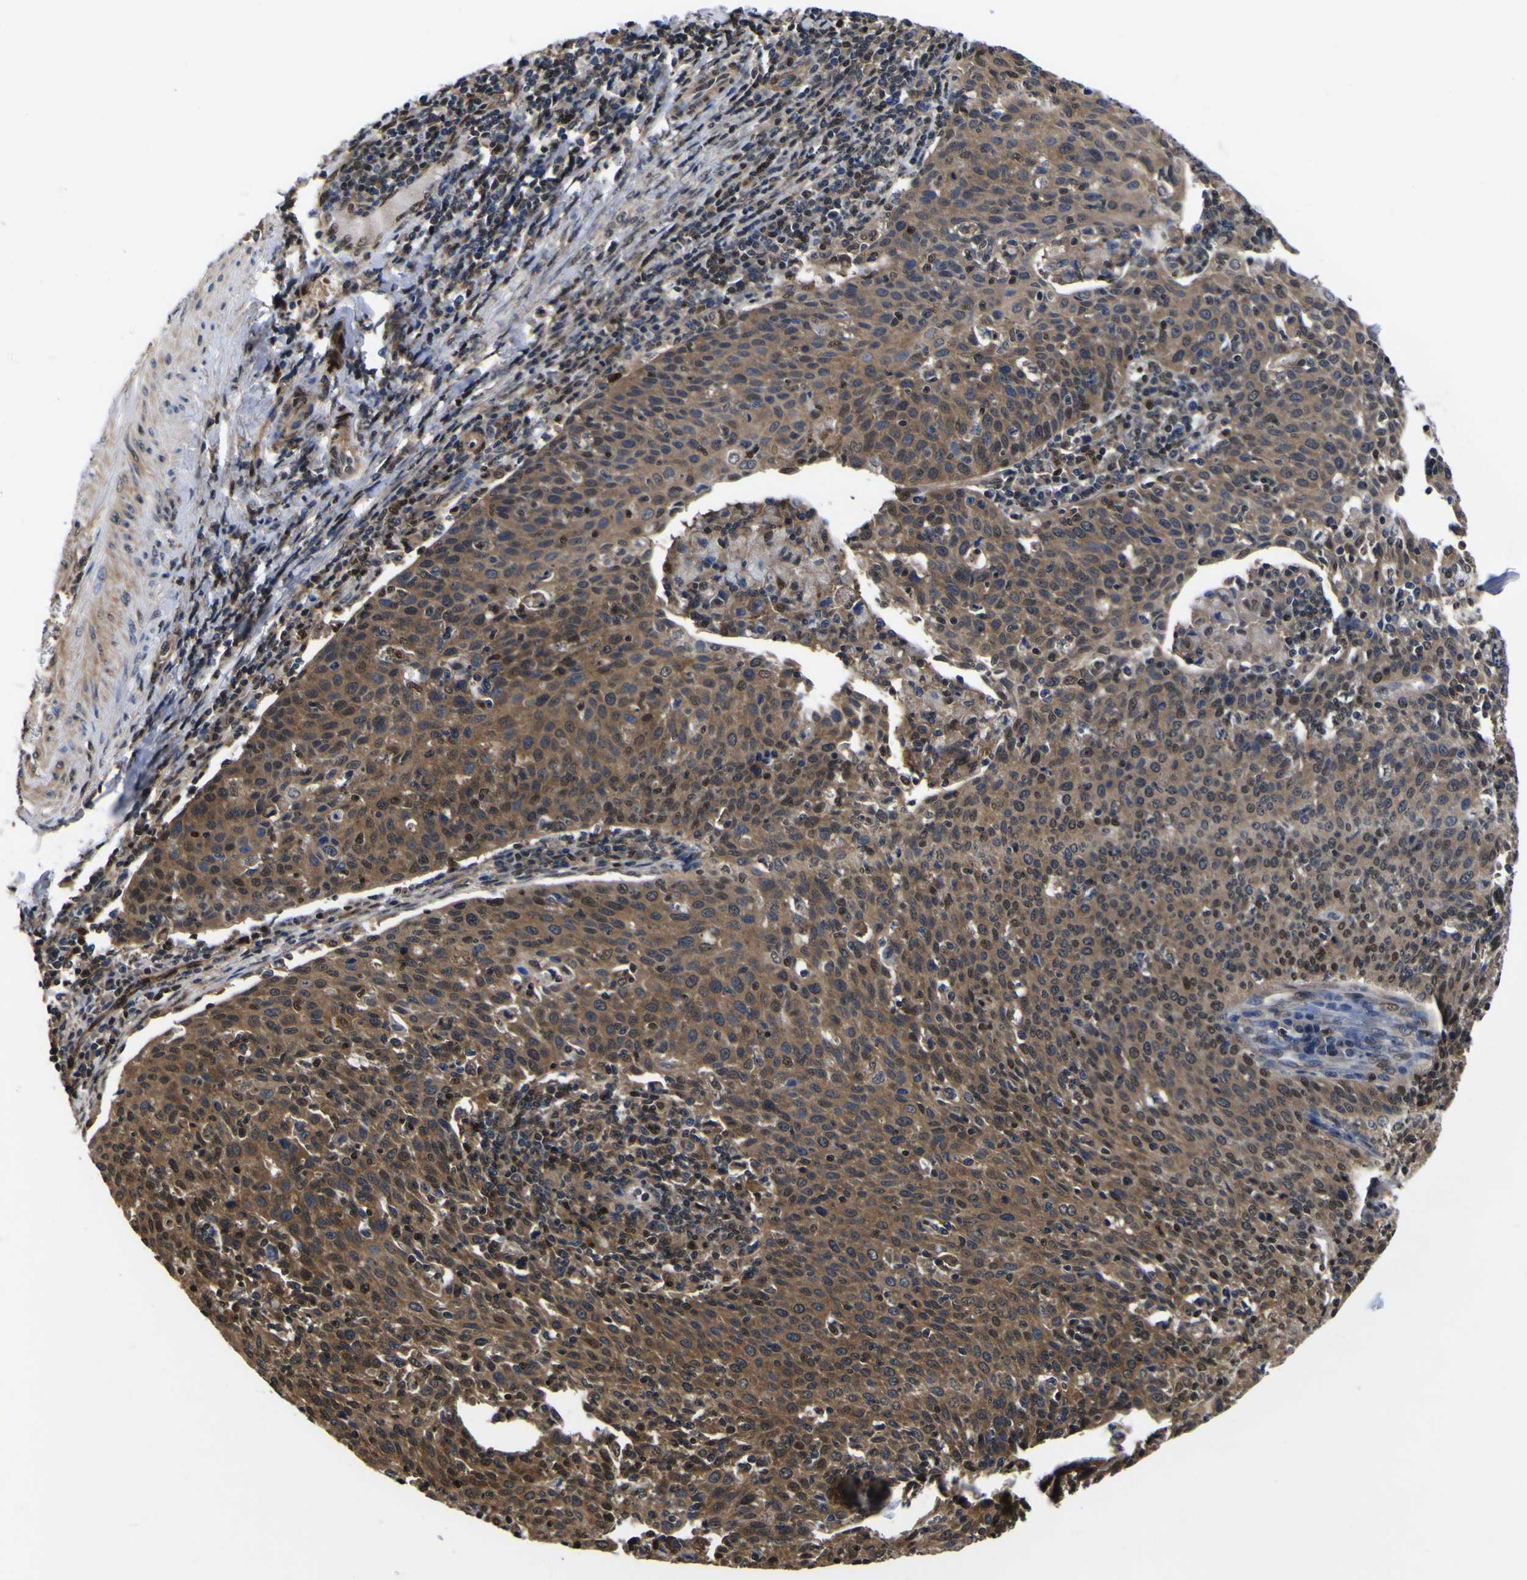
{"staining": {"intensity": "moderate", "quantity": ">75%", "location": "cytoplasmic/membranous,nuclear"}, "tissue": "cervical cancer", "cell_type": "Tumor cells", "image_type": "cancer", "snomed": [{"axis": "morphology", "description": "Squamous cell carcinoma, NOS"}, {"axis": "topography", "description": "Cervix"}], "caption": "Moderate cytoplasmic/membranous and nuclear staining for a protein is seen in approximately >75% of tumor cells of cervical cancer (squamous cell carcinoma) using immunohistochemistry.", "gene": "FAM110B", "patient": {"sex": "female", "age": 38}}